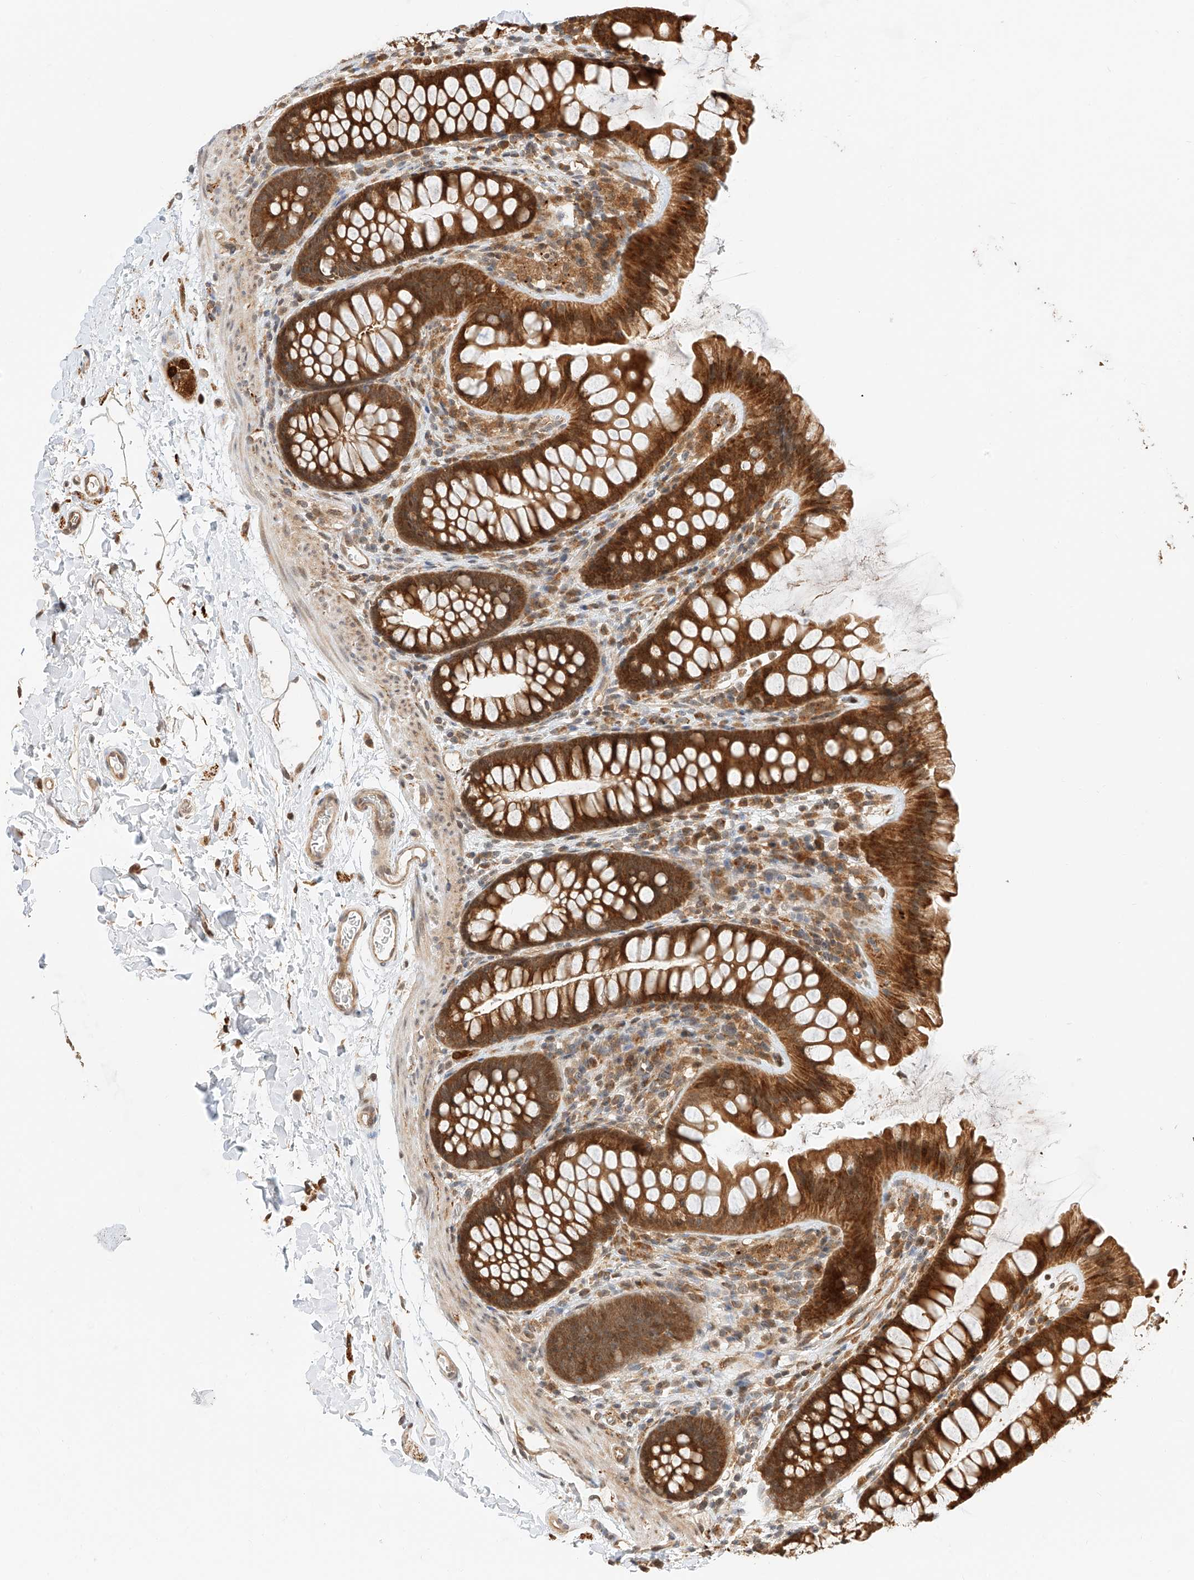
{"staining": {"intensity": "moderate", "quantity": "25%-75%", "location": "cytoplasmic/membranous"}, "tissue": "colon", "cell_type": "Endothelial cells", "image_type": "normal", "snomed": [{"axis": "morphology", "description": "Normal tissue, NOS"}, {"axis": "topography", "description": "Colon"}], "caption": "This photomicrograph displays immunohistochemistry staining of normal colon, with medium moderate cytoplasmic/membranous positivity in about 25%-75% of endothelial cells.", "gene": "EIF4H", "patient": {"sex": "female", "age": 62}}